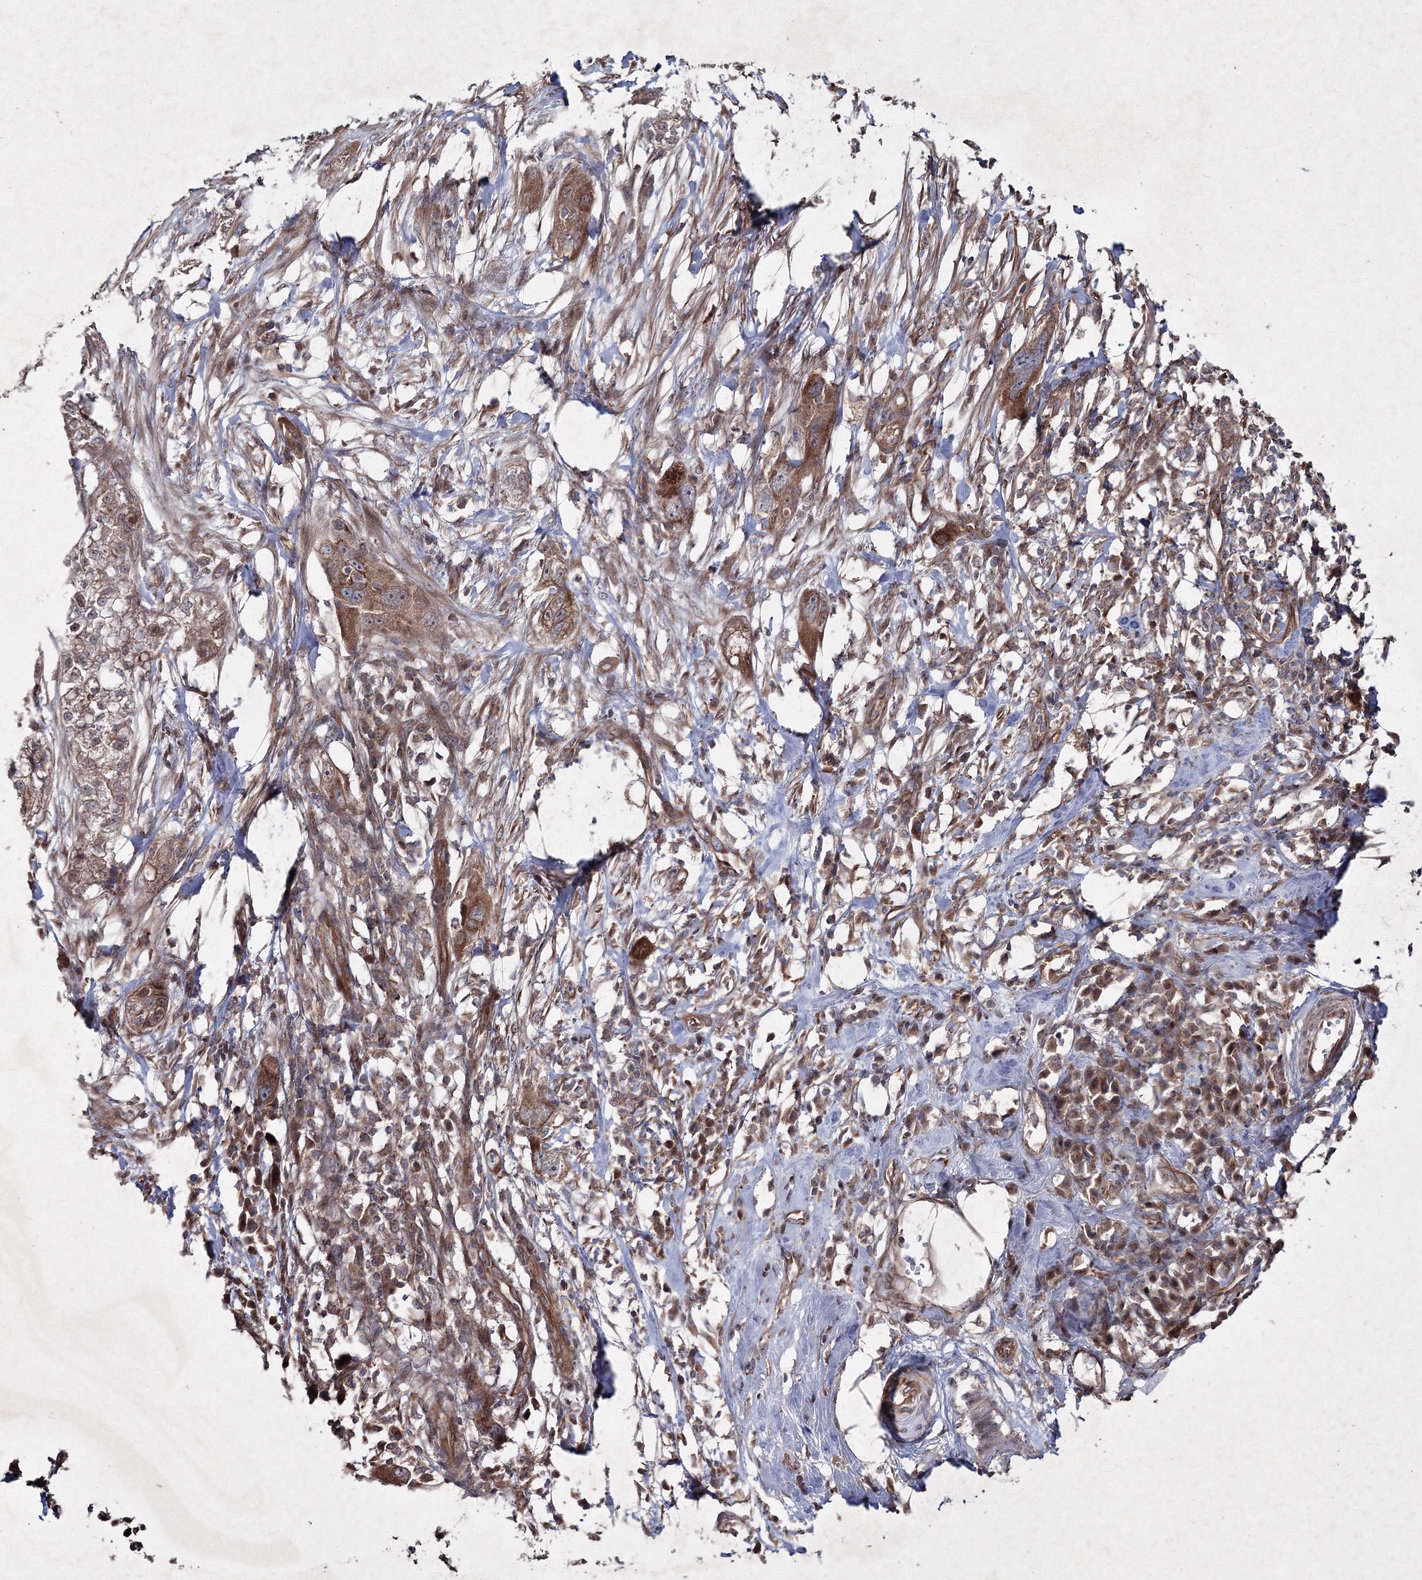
{"staining": {"intensity": "moderate", "quantity": ">75%", "location": "cytoplasmic/membranous"}, "tissue": "pancreatic cancer", "cell_type": "Tumor cells", "image_type": "cancer", "snomed": [{"axis": "morphology", "description": "Adenocarcinoma, NOS"}, {"axis": "topography", "description": "Pancreas"}], "caption": "Protein staining demonstrates moderate cytoplasmic/membranous staining in about >75% of tumor cells in pancreatic cancer.", "gene": "GFM1", "patient": {"sex": "female", "age": 78}}